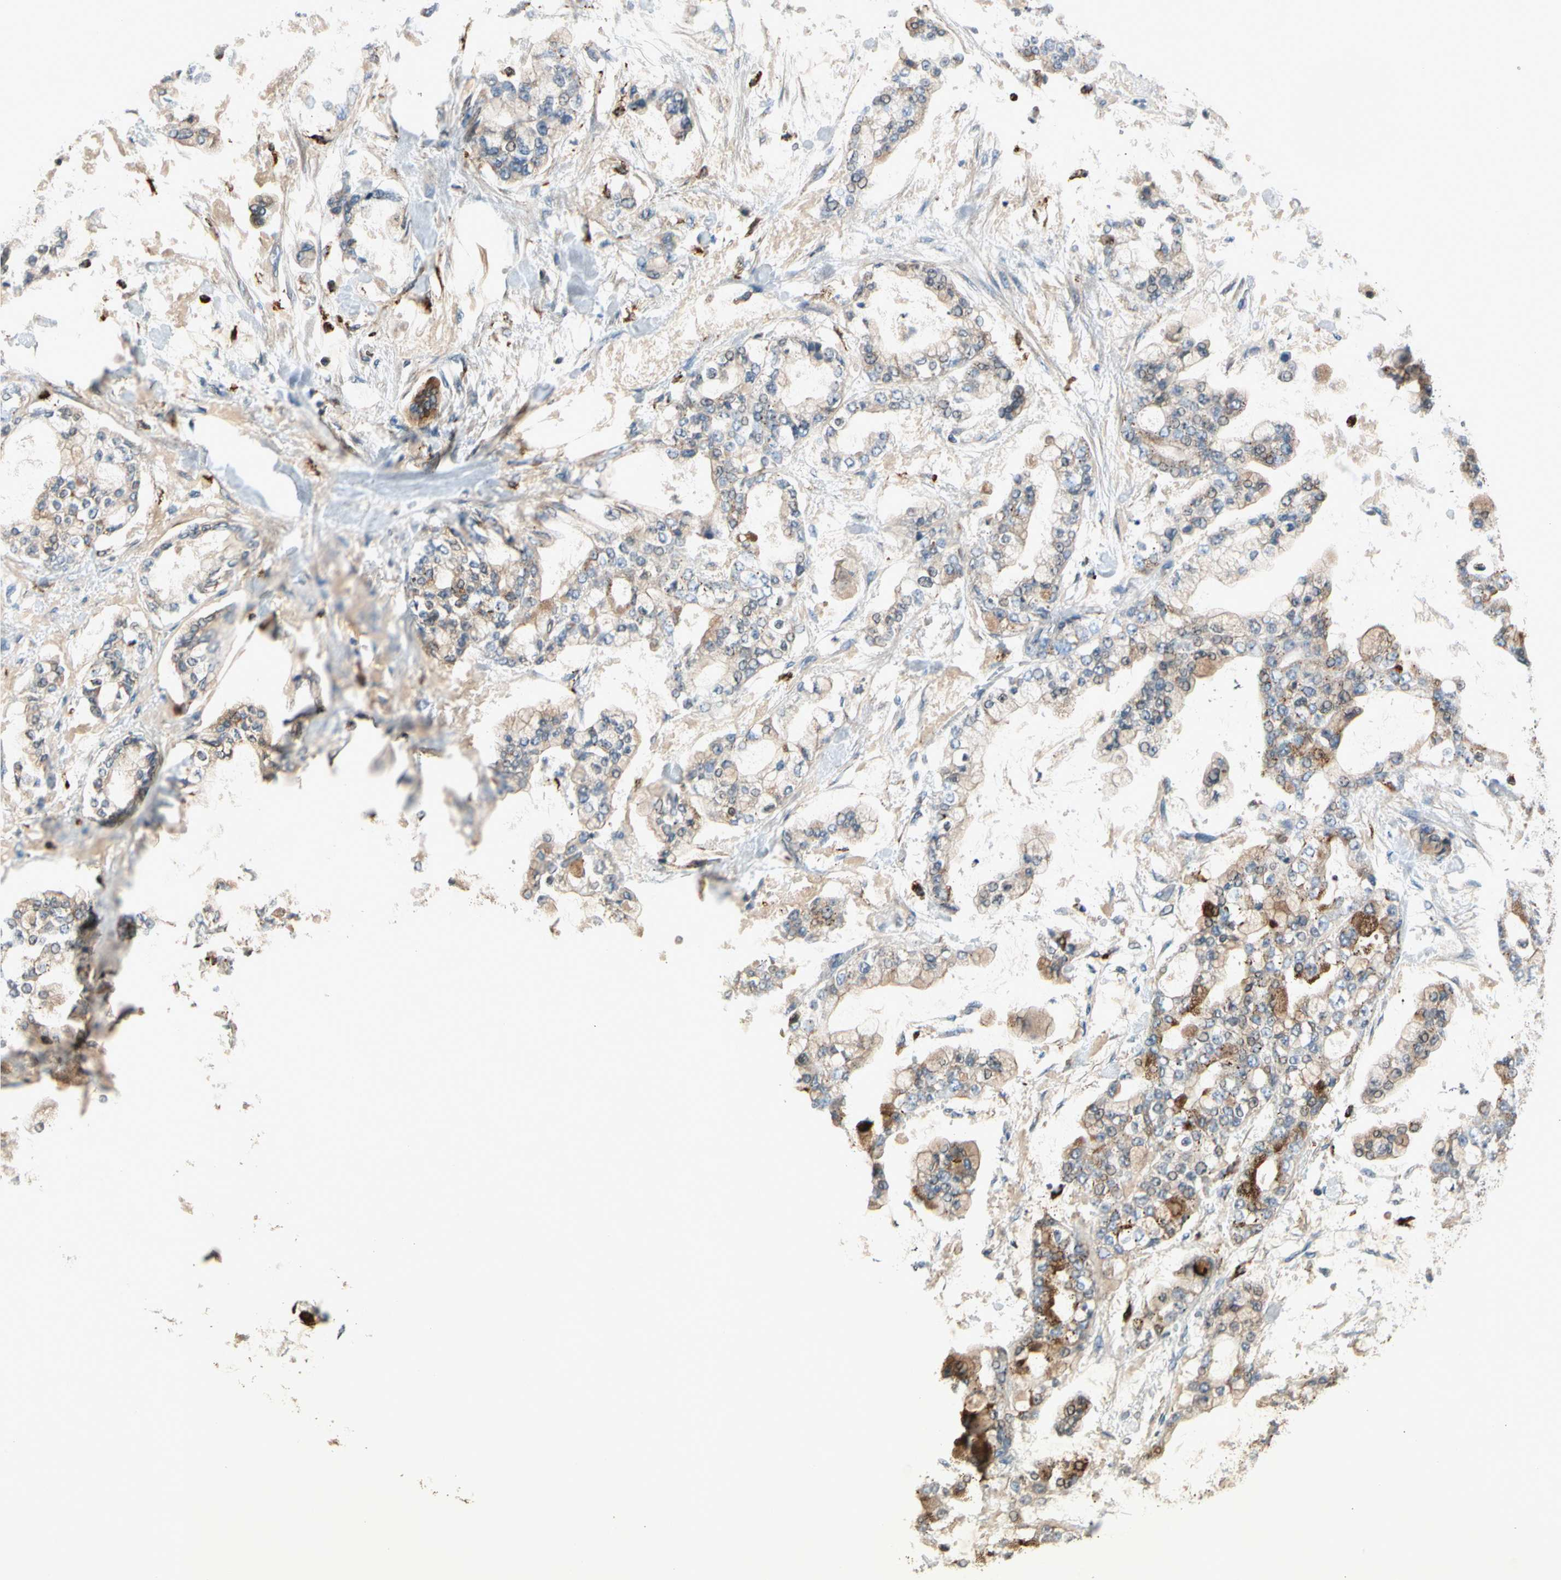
{"staining": {"intensity": "moderate", "quantity": "<25%", "location": "cytoplasmic/membranous"}, "tissue": "stomach cancer", "cell_type": "Tumor cells", "image_type": "cancer", "snomed": [{"axis": "morphology", "description": "Normal tissue, NOS"}, {"axis": "morphology", "description": "Adenocarcinoma, NOS"}, {"axis": "topography", "description": "Stomach, upper"}, {"axis": "topography", "description": "Stomach"}], "caption": "Tumor cells exhibit moderate cytoplasmic/membranous staining in about <25% of cells in adenocarcinoma (stomach). The staining is performed using DAB (3,3'-diaminobenzidine) brown chromogen to label protein expression. The nuclei are counter-stained blue using hematoxylin.", "gene": "GM2A", "patient": {"sex": "male", "age": 76}}